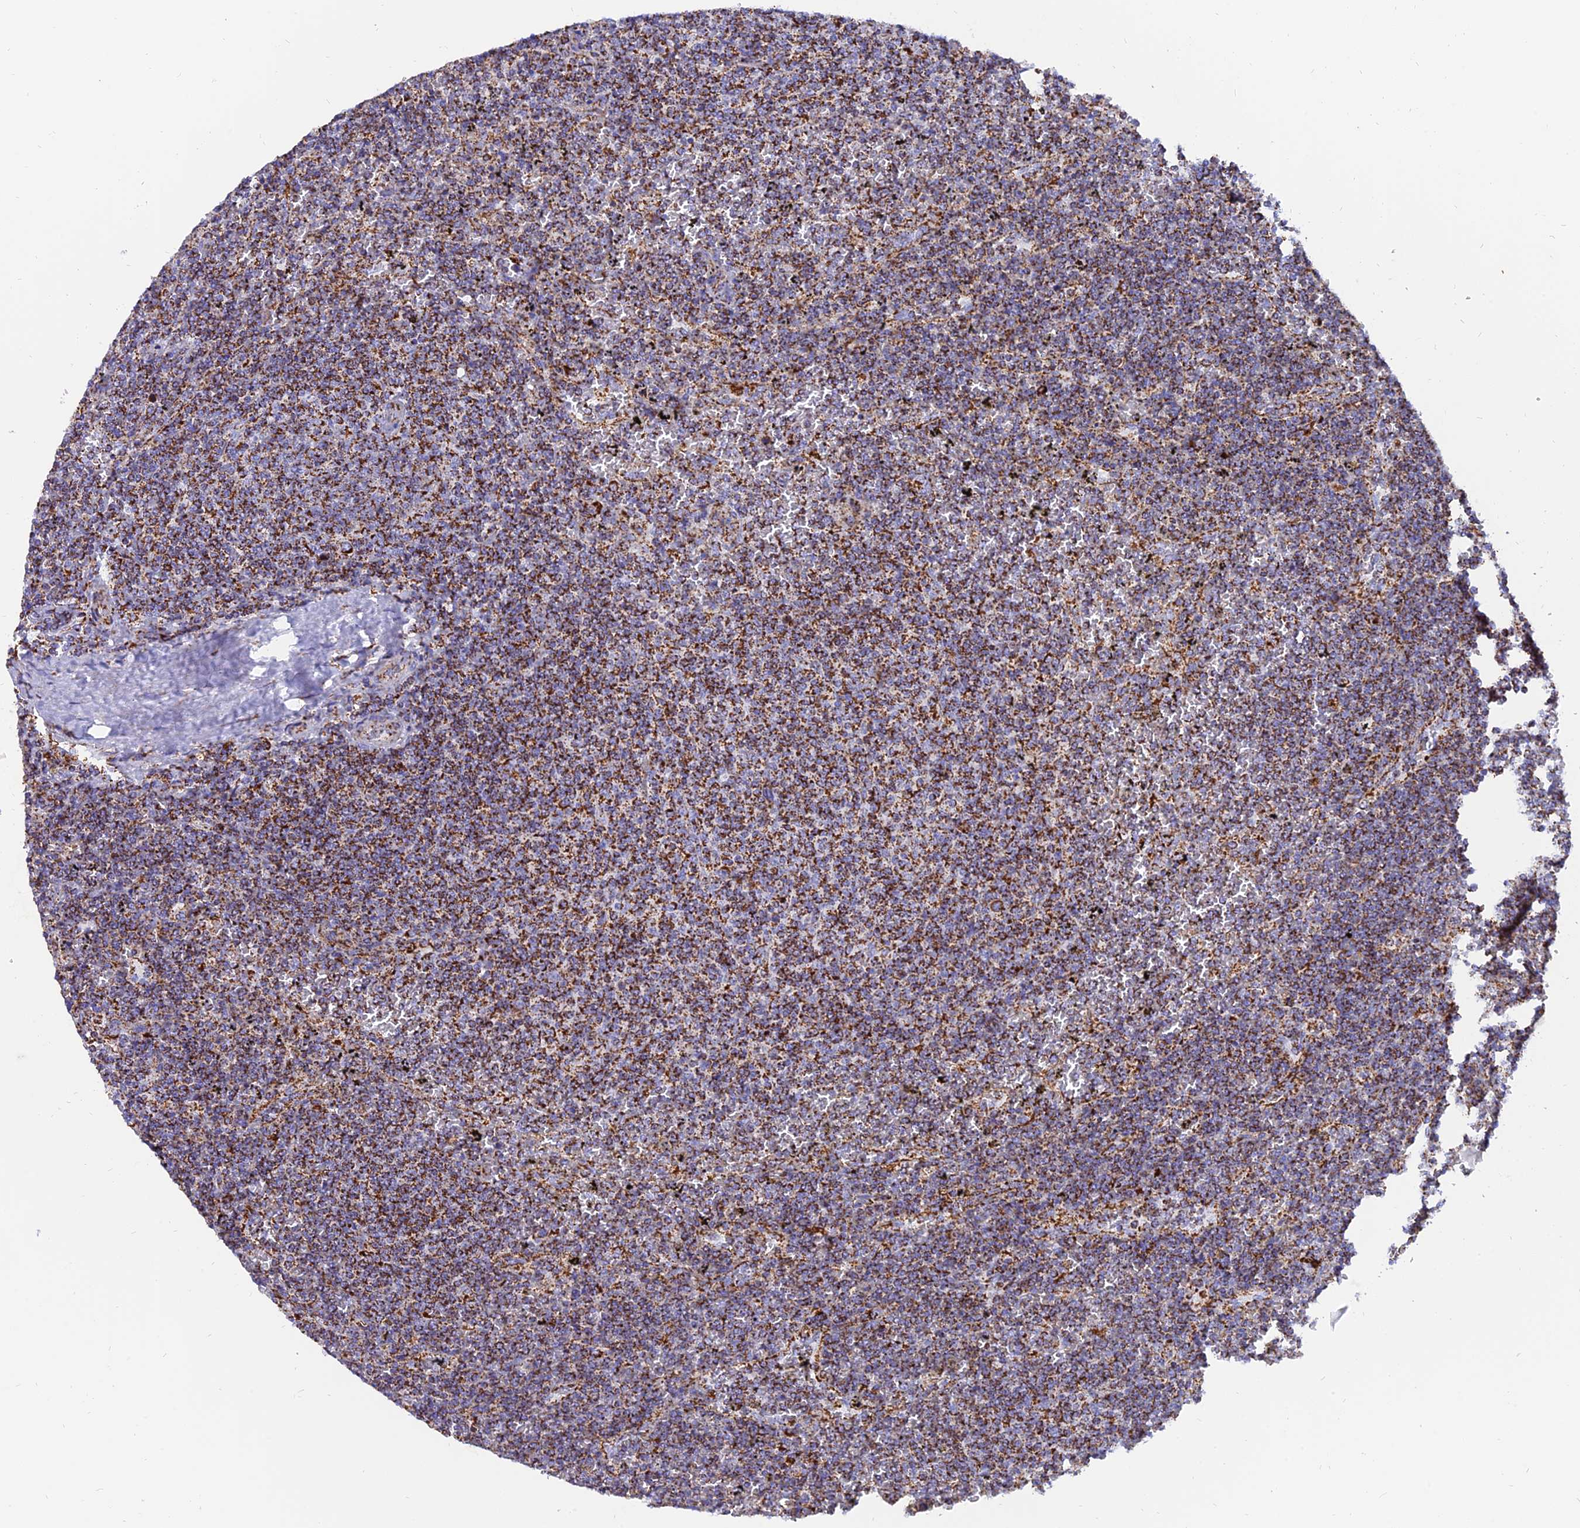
{"staining": {"intensity": "moderate", "quantity": ">75%", "location": "cytoplasmic/membranous"}, "tissue": "lymphoma", "cell_type": "Tumor cells", "image_type": "cancer", "snomed": [{"axis": "morphology", "description": "Malignant lymphoma, non-Hodgkin's type, Low grade"}, {"axis": "topography", "description": "Spleen"}], "caption": "Low-grade malignant lymphoma, non-Hodgkin's type was stained to show a protein in brown. There is medium levels of moderate cytoplasmic/membranous staining in approximately >75% of tumor cells. The staining was performed using DAB (3,3'-diaminobenzidine) to visualize the protein expression in brown, while the nuclei were stained in blue with hematoxylin (Magnification: 20x).", "gene": "NDUFB6", "patient": {"sex": "female", "age": 50}}